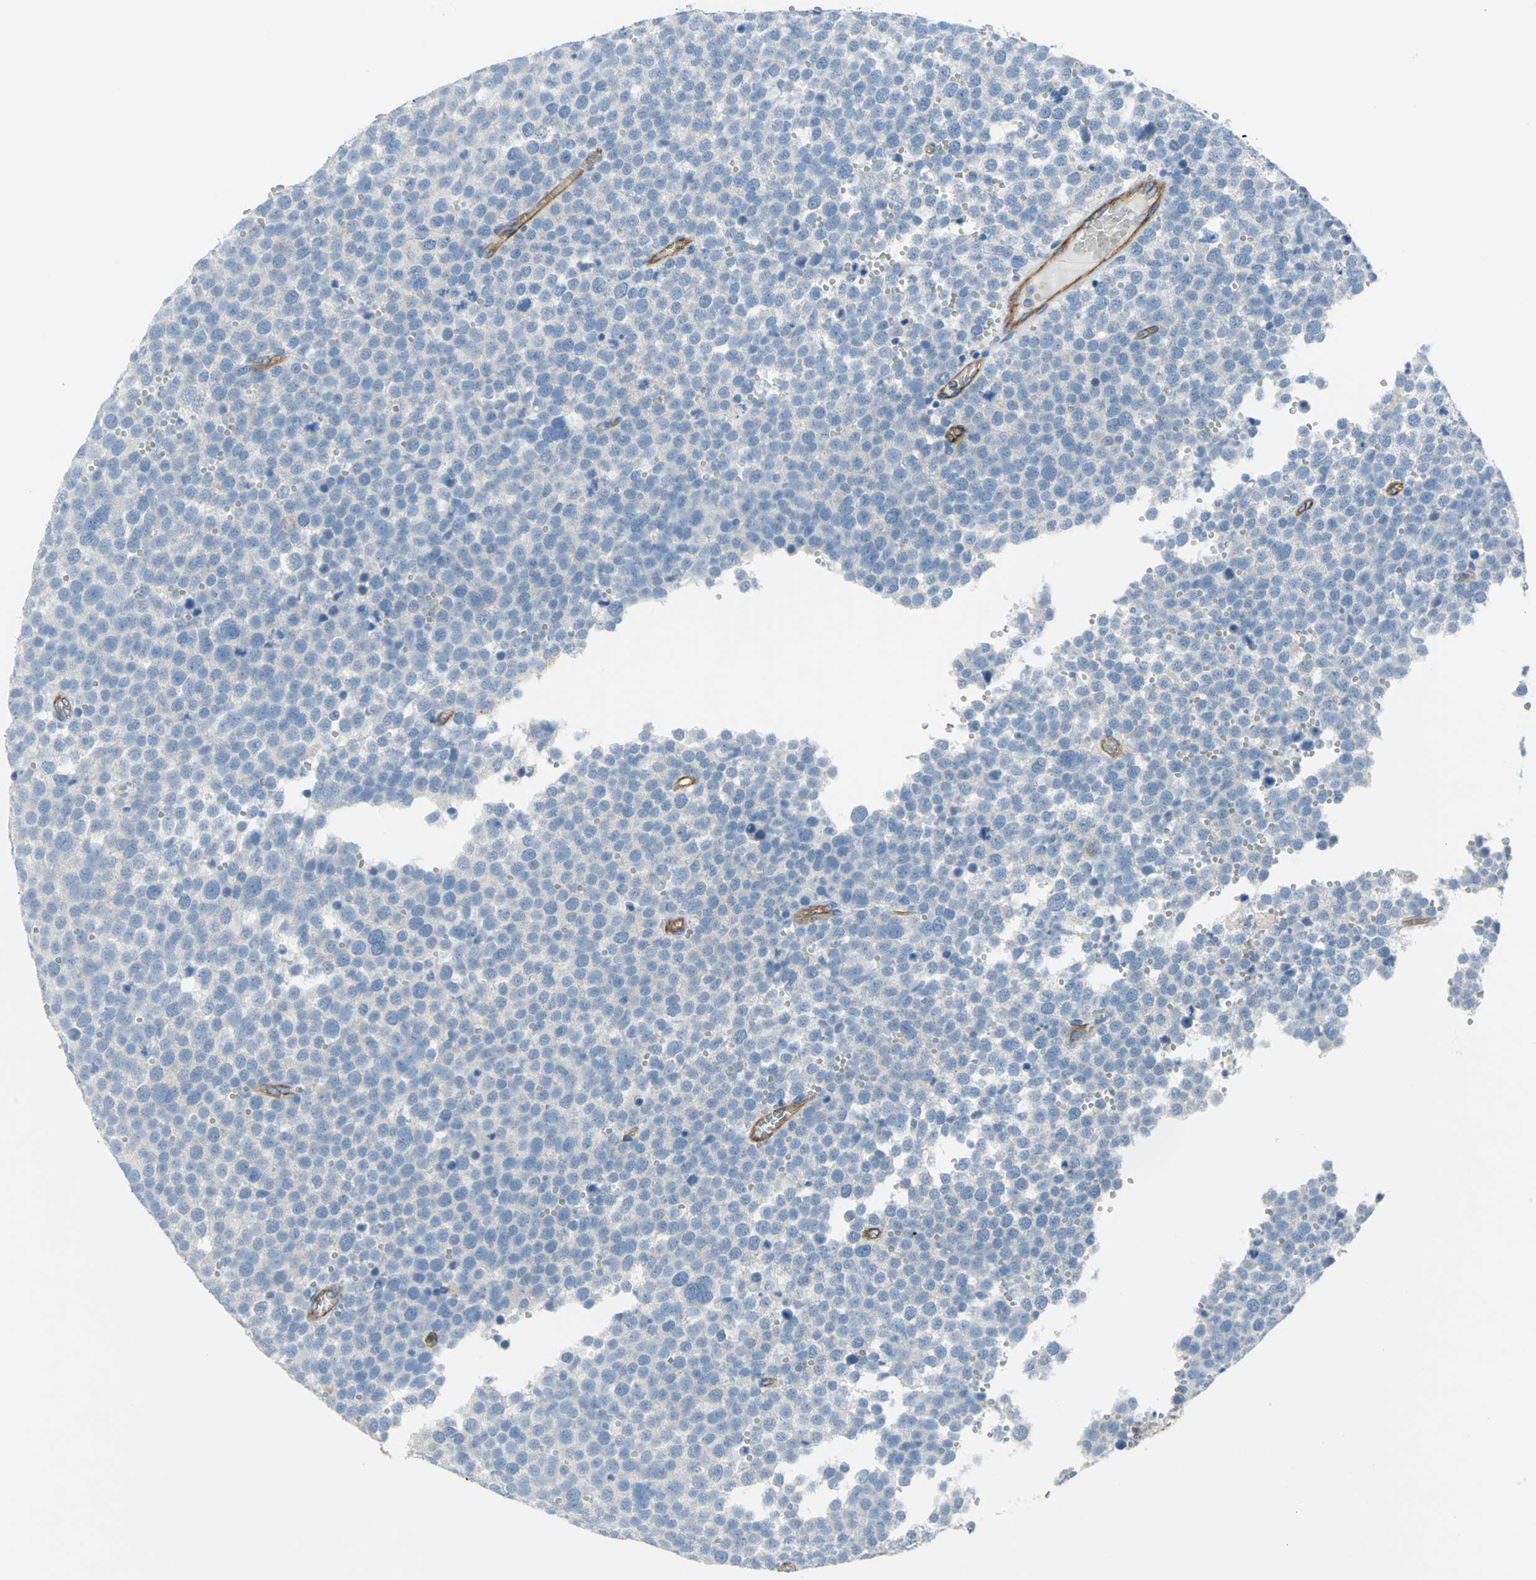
{"staining": {"intensity": "negative", "quantity": "none", "location": "none"}, "tissue": "testis cancer", "cell_type": "Tumor cells", "image_type": "cancer", "snomed": [{"axis": "morphology", "description": "Seminoma, NOS"}, {"axis": "topography", "description": "Testis"}], "caption": "A histopathology image of human testis cancer (seminoma) is negative for staining in tumor cells.", "gene": "FLNB", "patient": {"sex": "male", "age": 71}}